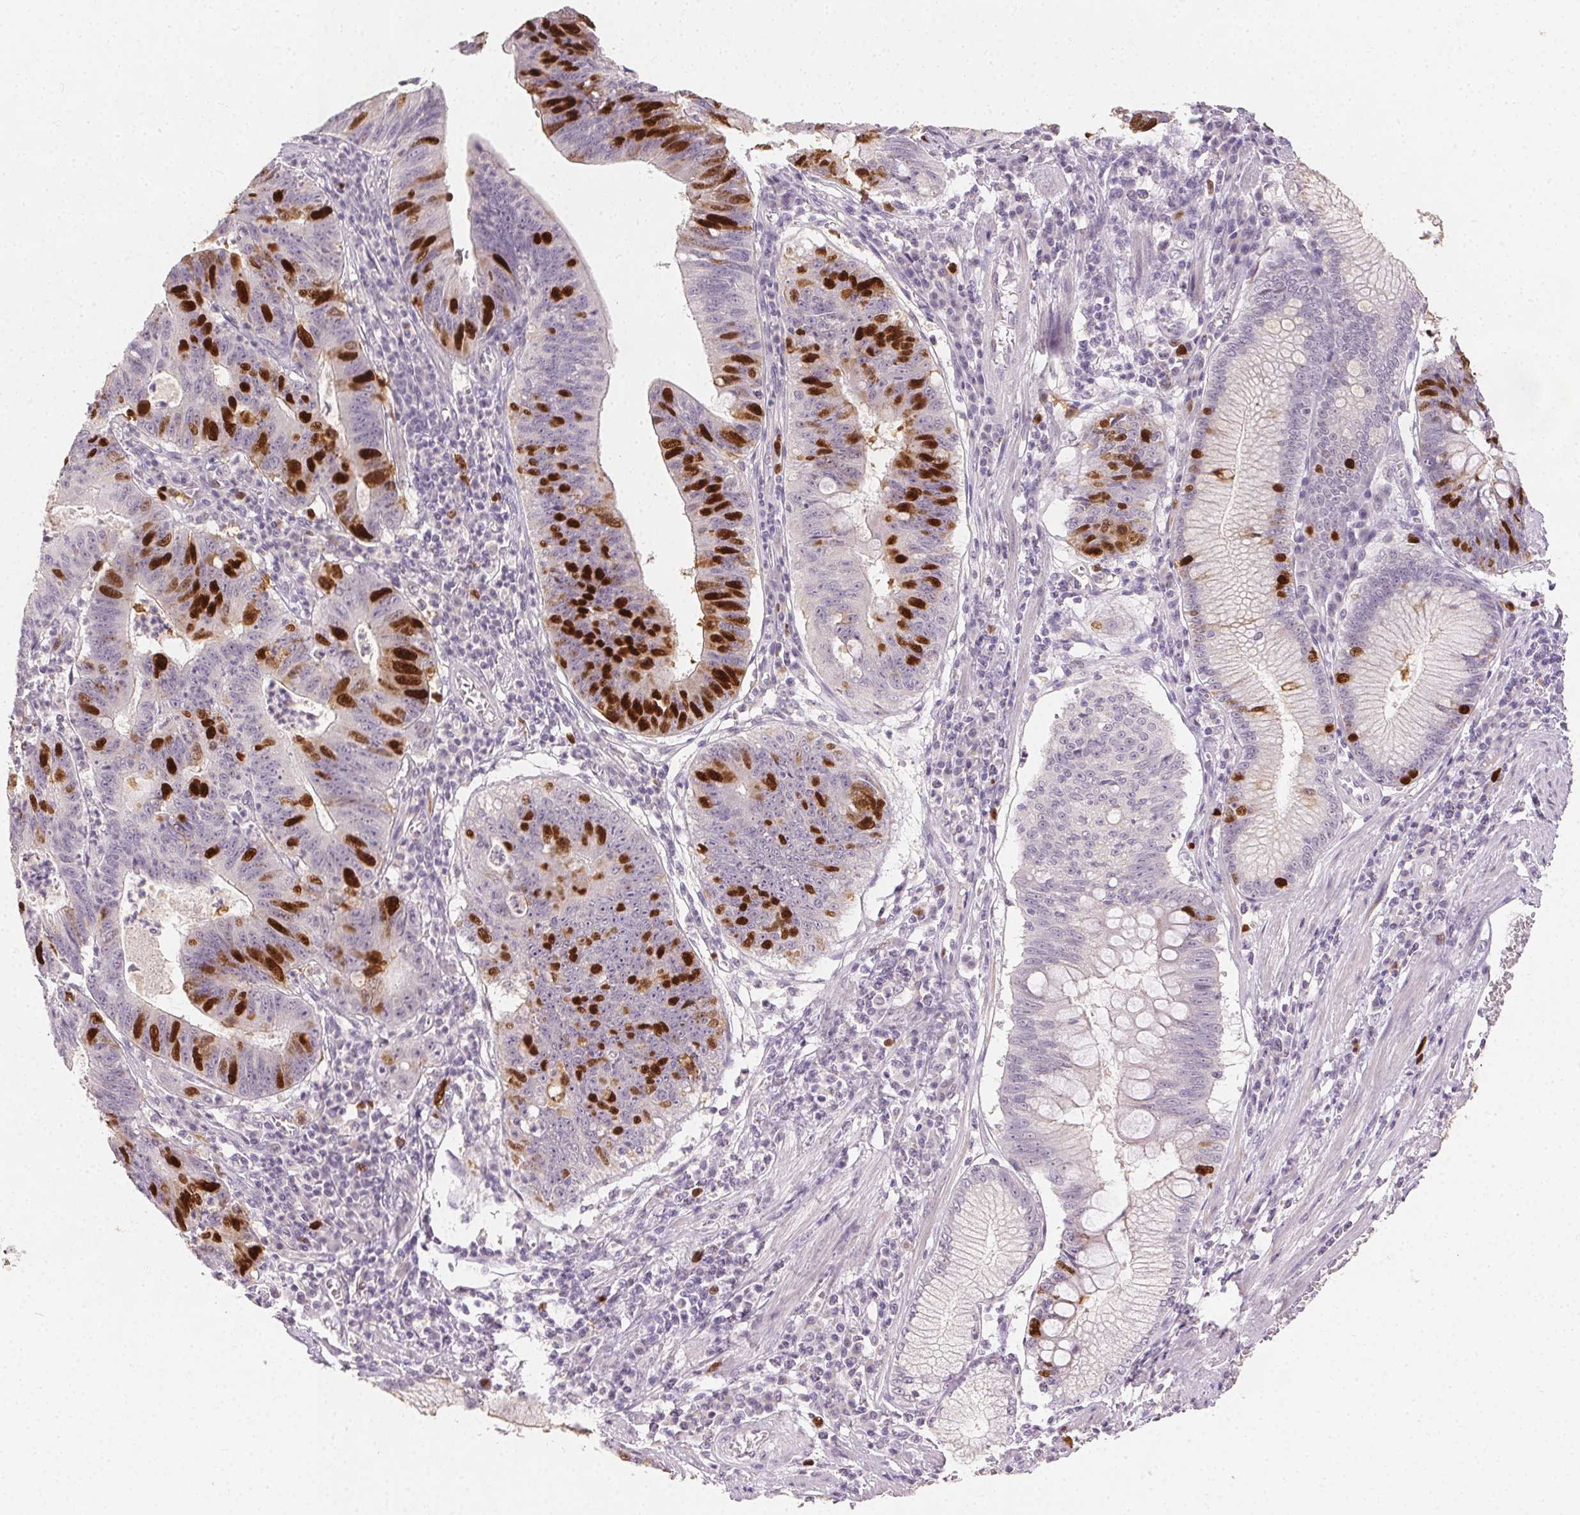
{"staining": {"intensity": "strong", "quantity": "25%-75%", "location": "nuclear"}, "tissue": "stomach cancer", "cell_type": "Tumor cells", "image_type": "cancer", "snomed": [{"axis": "morphology", "description": "Adenocarcinoma, NOS"}, {"axis": "topography", "description": "Stomach"}], "caption": "Strong nuclear positivity for a protein is present in about 25%-75% of tumor cells of stomach adenocarcinoma using immunohistochemistry.", "gene": "ANLN", "patient": {"sex": "male", "age": 59}}